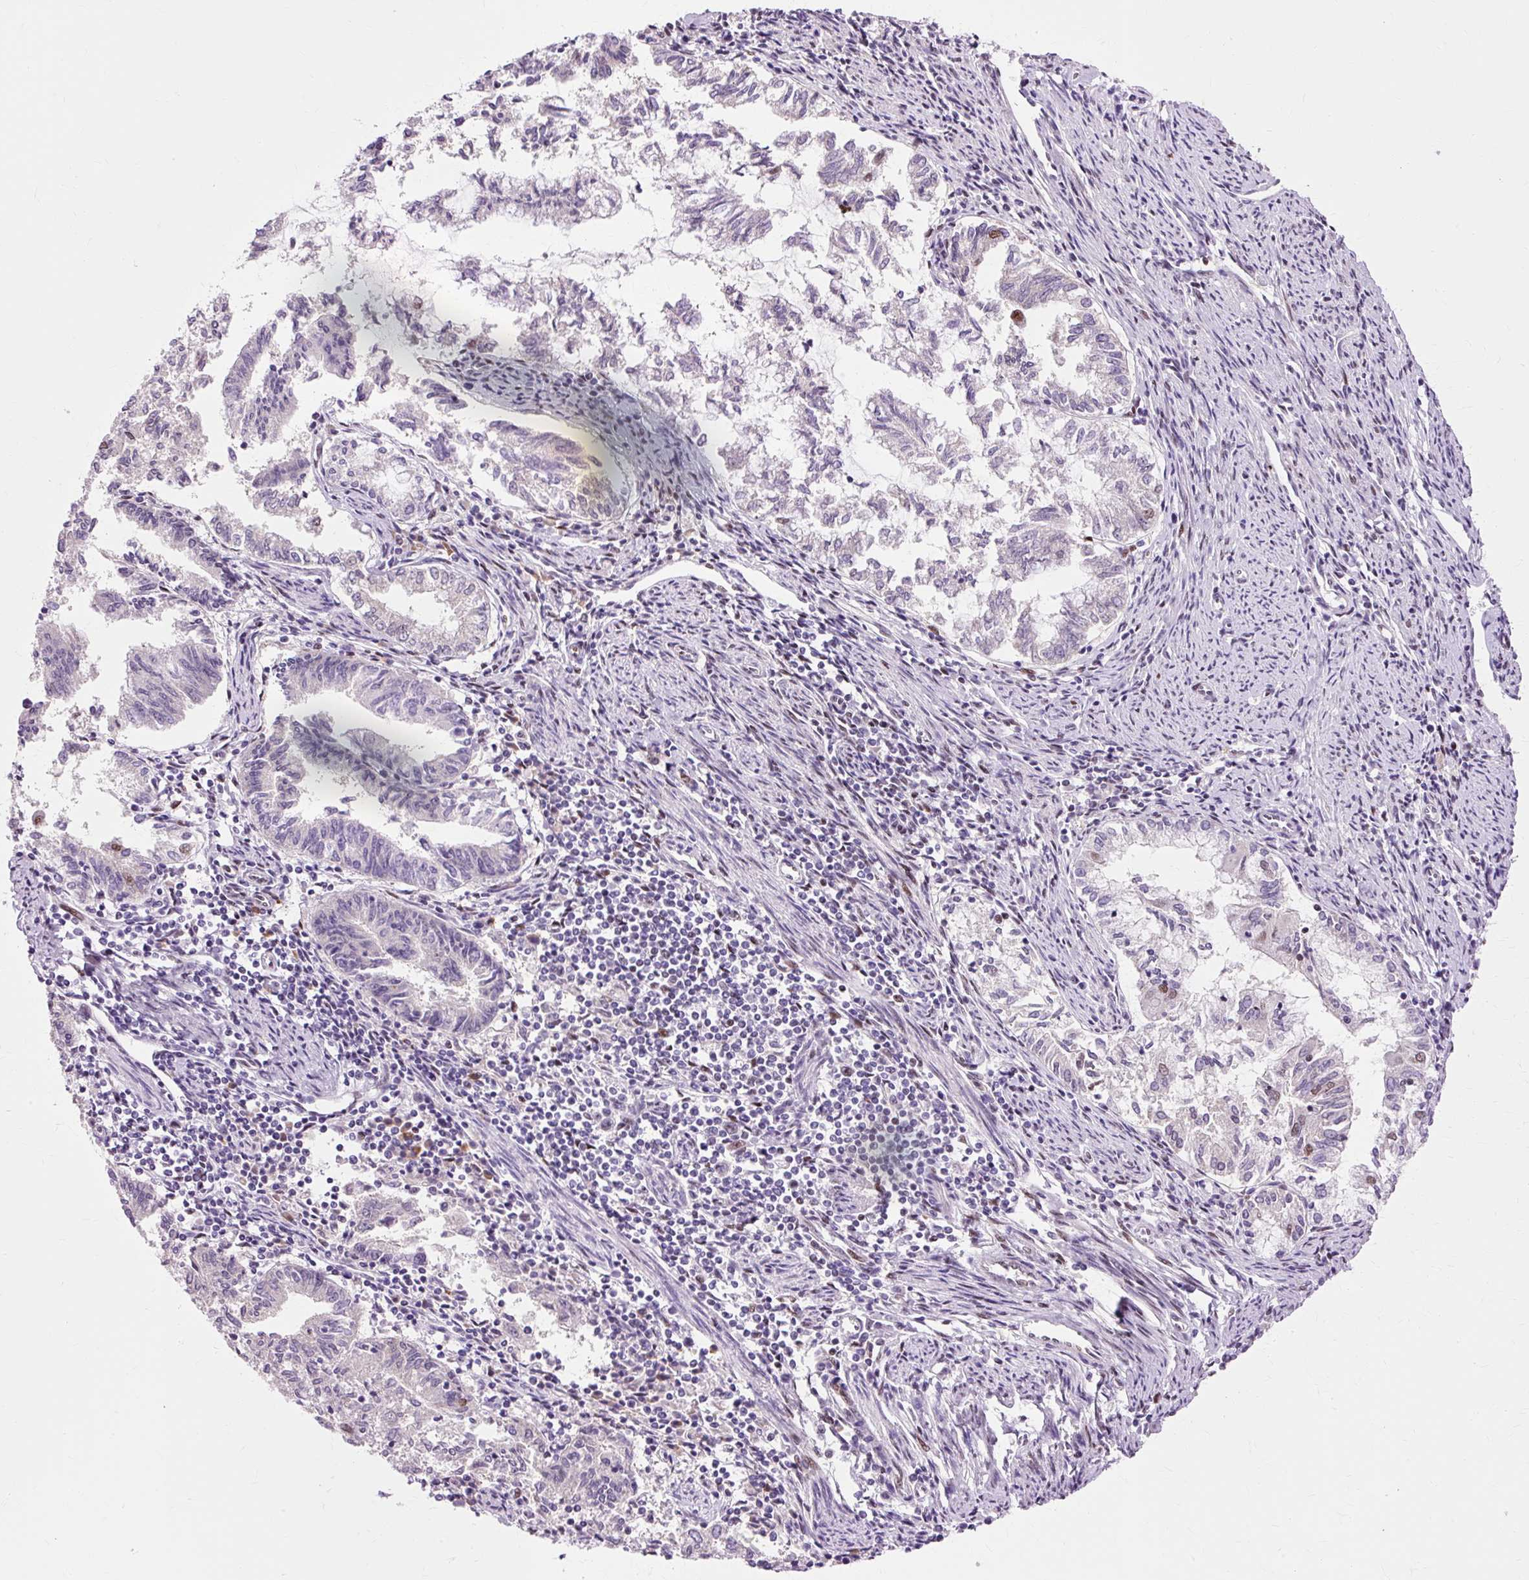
{"staining": {"intensity": "weak", "quantity": "<25%", "location": "nuclear"}, "tissue": "endometrial cancer", "cell_type": "Tumor cells", "image_type": "cancer", "snomed": [{"axis": "morphology", "description": "Adenocarcinoma, NOS"}, {"axis": "topography", "description": "Endometrium"}], "caption": "Immunohistochemistry photomicrograph of neoplastic tissue: endometrial adenocarcinoma stained with DAB (3,3'-diaminobenzidine) displays no significant protein expression in tumor cells. (DAB immunohistochemistry, high magnification).", "gene": "MACROD2", "patient": {"sex": "female", "age": 79}}